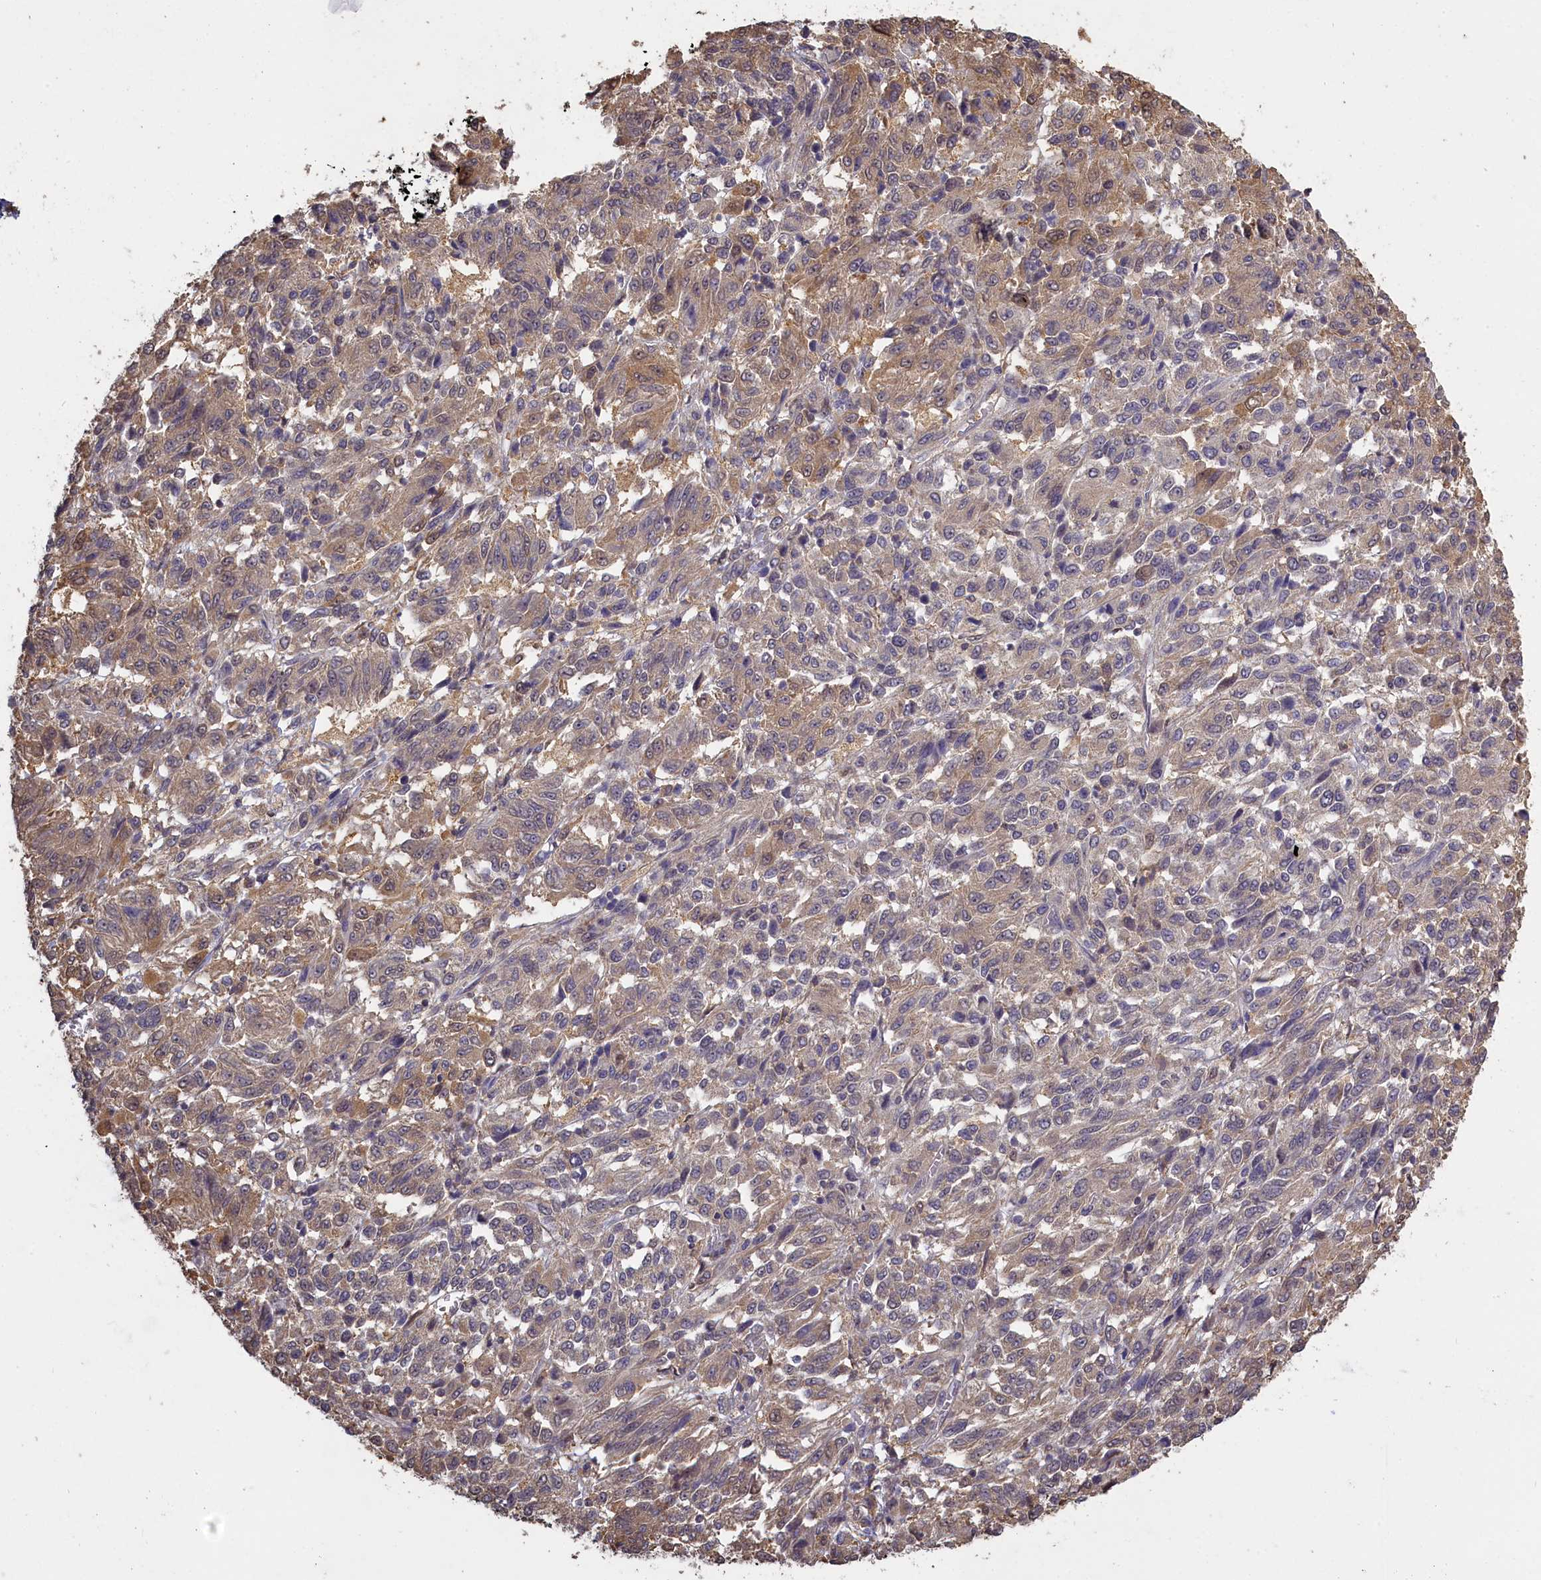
{"staining": {"intensity": "moderate", "quantity": "25%-75%", "location": "cytoplasmic/membranous"}, "tissue": "melanoma", "cell_type": "Tumor cells", "image_type": "cancer", "snomed": [{"axis": "morphology", "description": "Malignant melanoma, Metastatic site"}, {"axis": "topography", "description": "Lung"}], "caption": "Tumor cells show moderate cytoplasmic/membranous staining in about 25%-75% of cells in melanoma.", "gene": "UCHL3", "patient": {"sex": "male", "age": 64}}